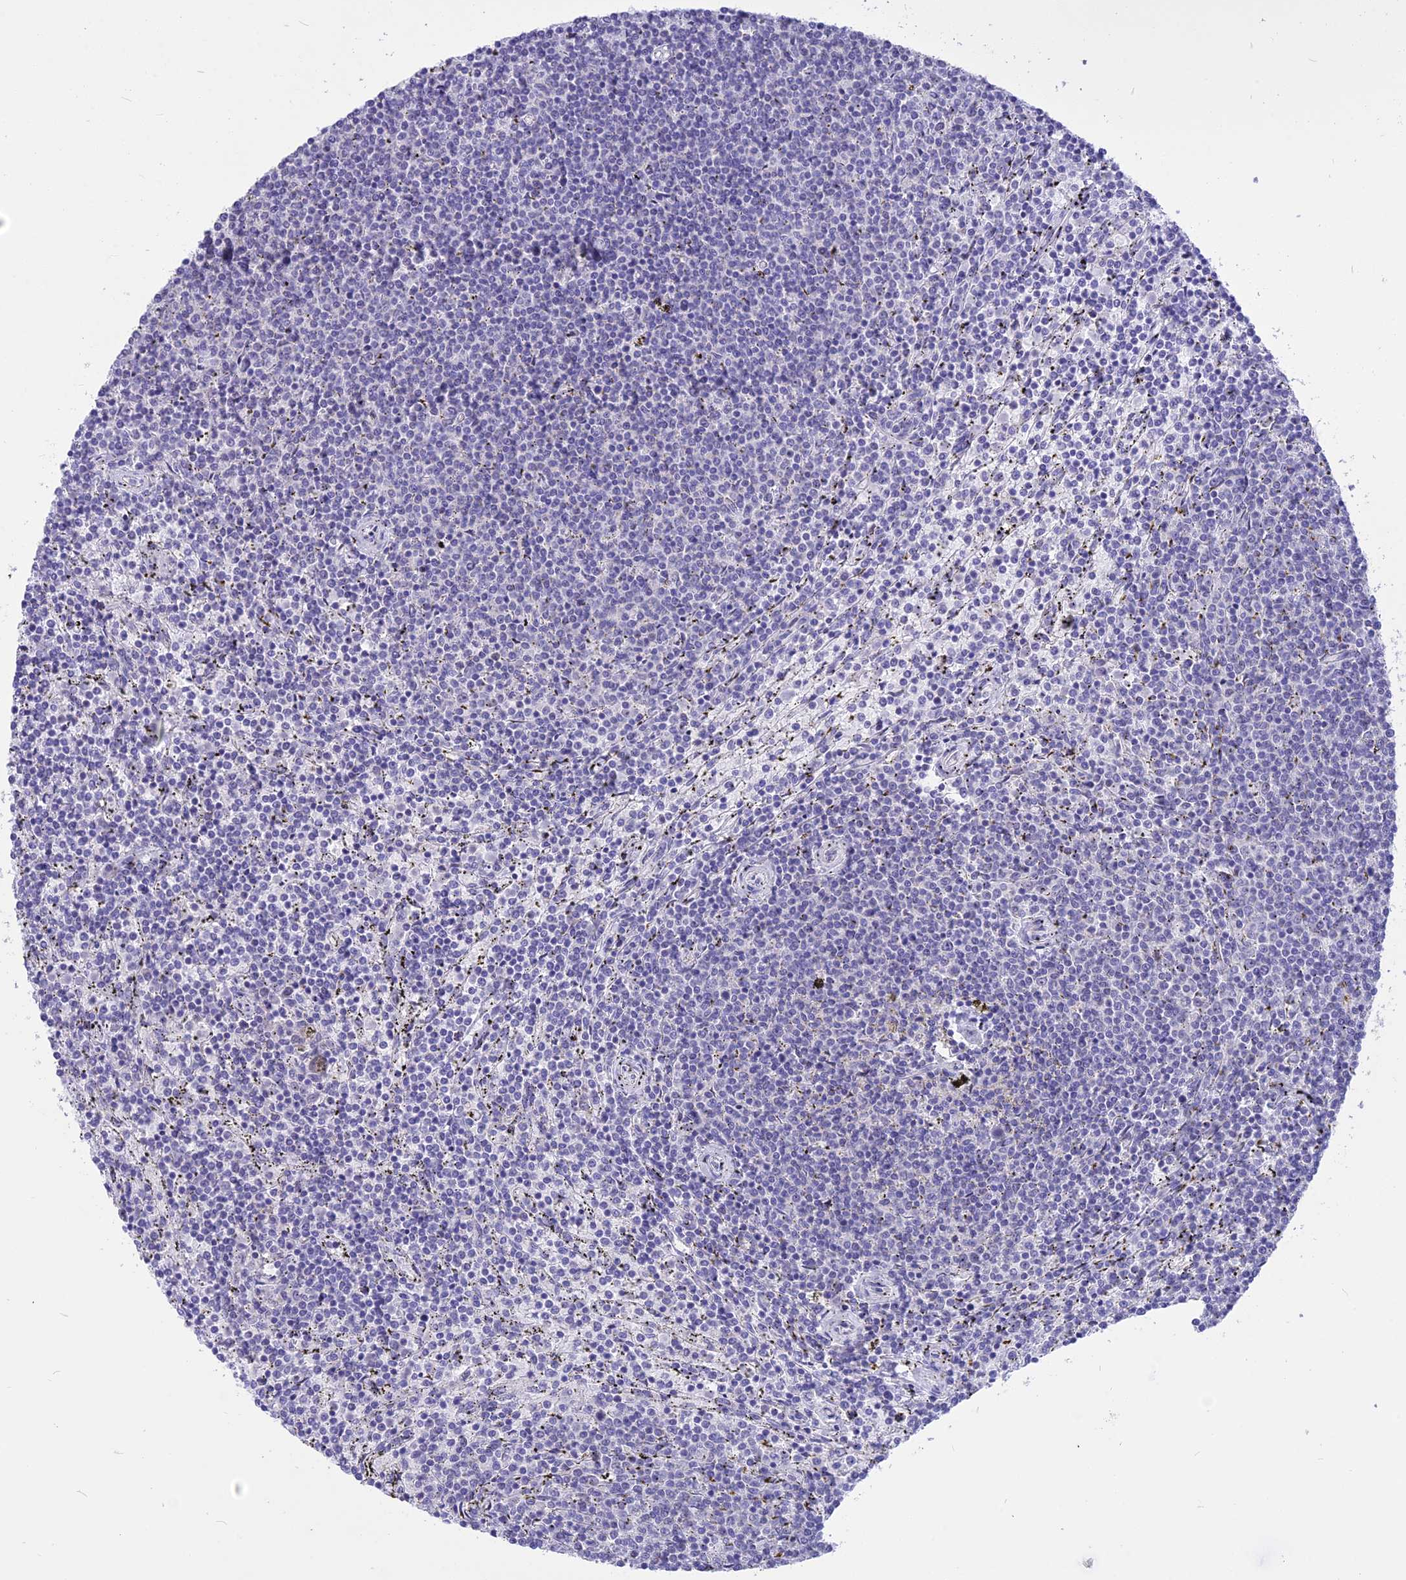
{"staining": {"intensity": "negative", "quantity": "none", "location": "none"}, "tissue": "lymphoma", "cell_type": "Tumor cells", "image_type": "cancer", "snomed": [{"axis": "morphology", "description": "Malignant lymphoma, non-Hodgkin's type, Low grade"}, {"axis": "topography", "description": "Spleen"}], "caption": "Photomicrograph shows no protein positivity in tumor cells of malignant lymphoma, non-Hodgkin's type (low-grade) tissue.", "gene": "CMSS1", "patient": {"sex": "female", "age": 50}}